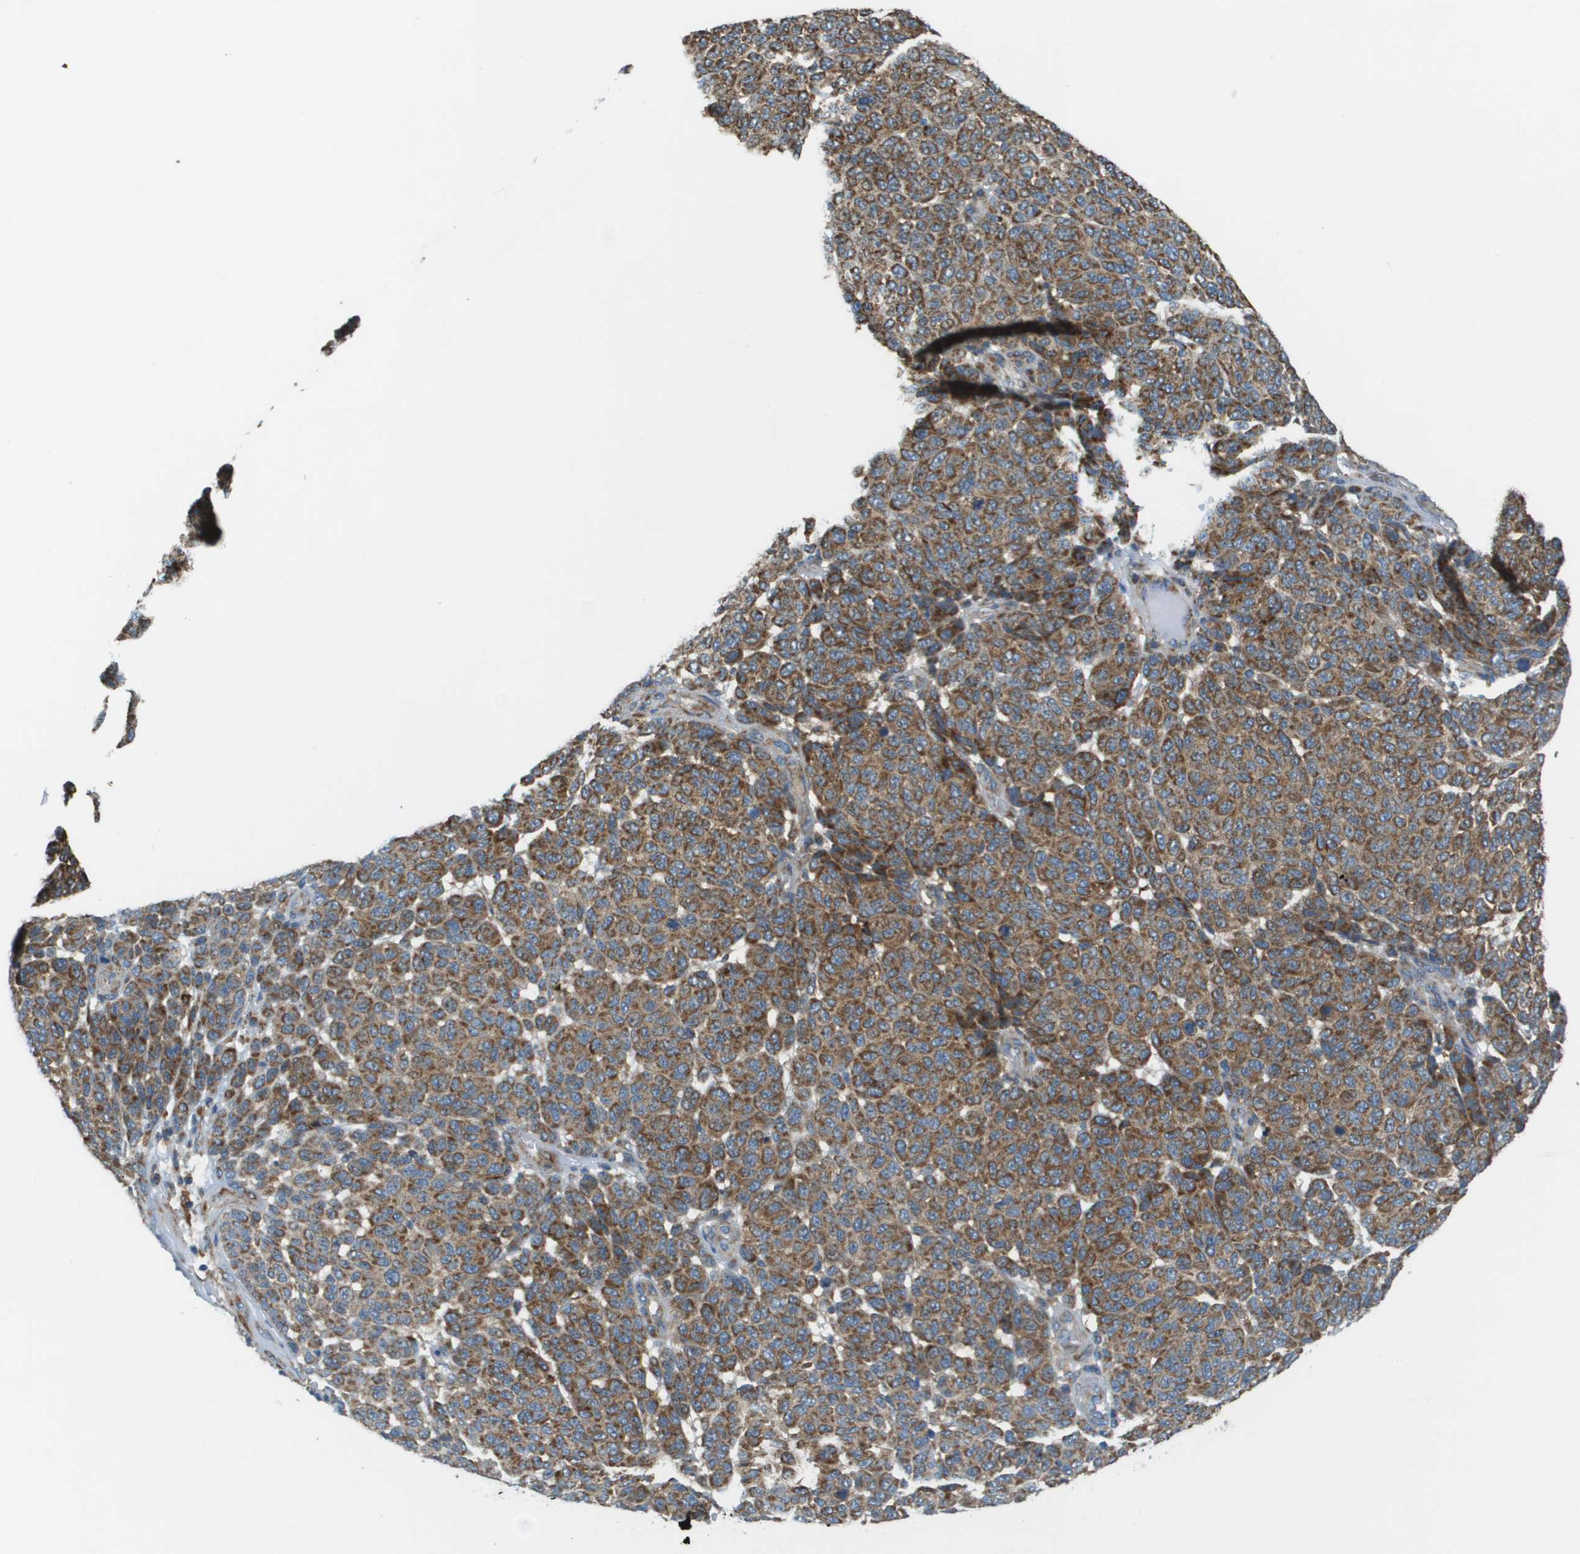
{"staining": {"intensity": "moderate", "quantity": ">75%", "location": "cytoplasmic/membranous"}, "tissue": "melanoma", "cell_type": "Tumor cells", "image_type": "cancer", "snomed": [{"axis": "morphology", "description": "Malignant melanoma, NOS"}, {"axis": "topography", "description": "Skin"}], "caption": "This is a photomicrograph of IHC staining of malignant melanoma, which shows moderate staining in the cytoplasmic/membranous of tumor cells.", "gene": "TAOK3", "patient": {"sex": "male", "age": 59}}